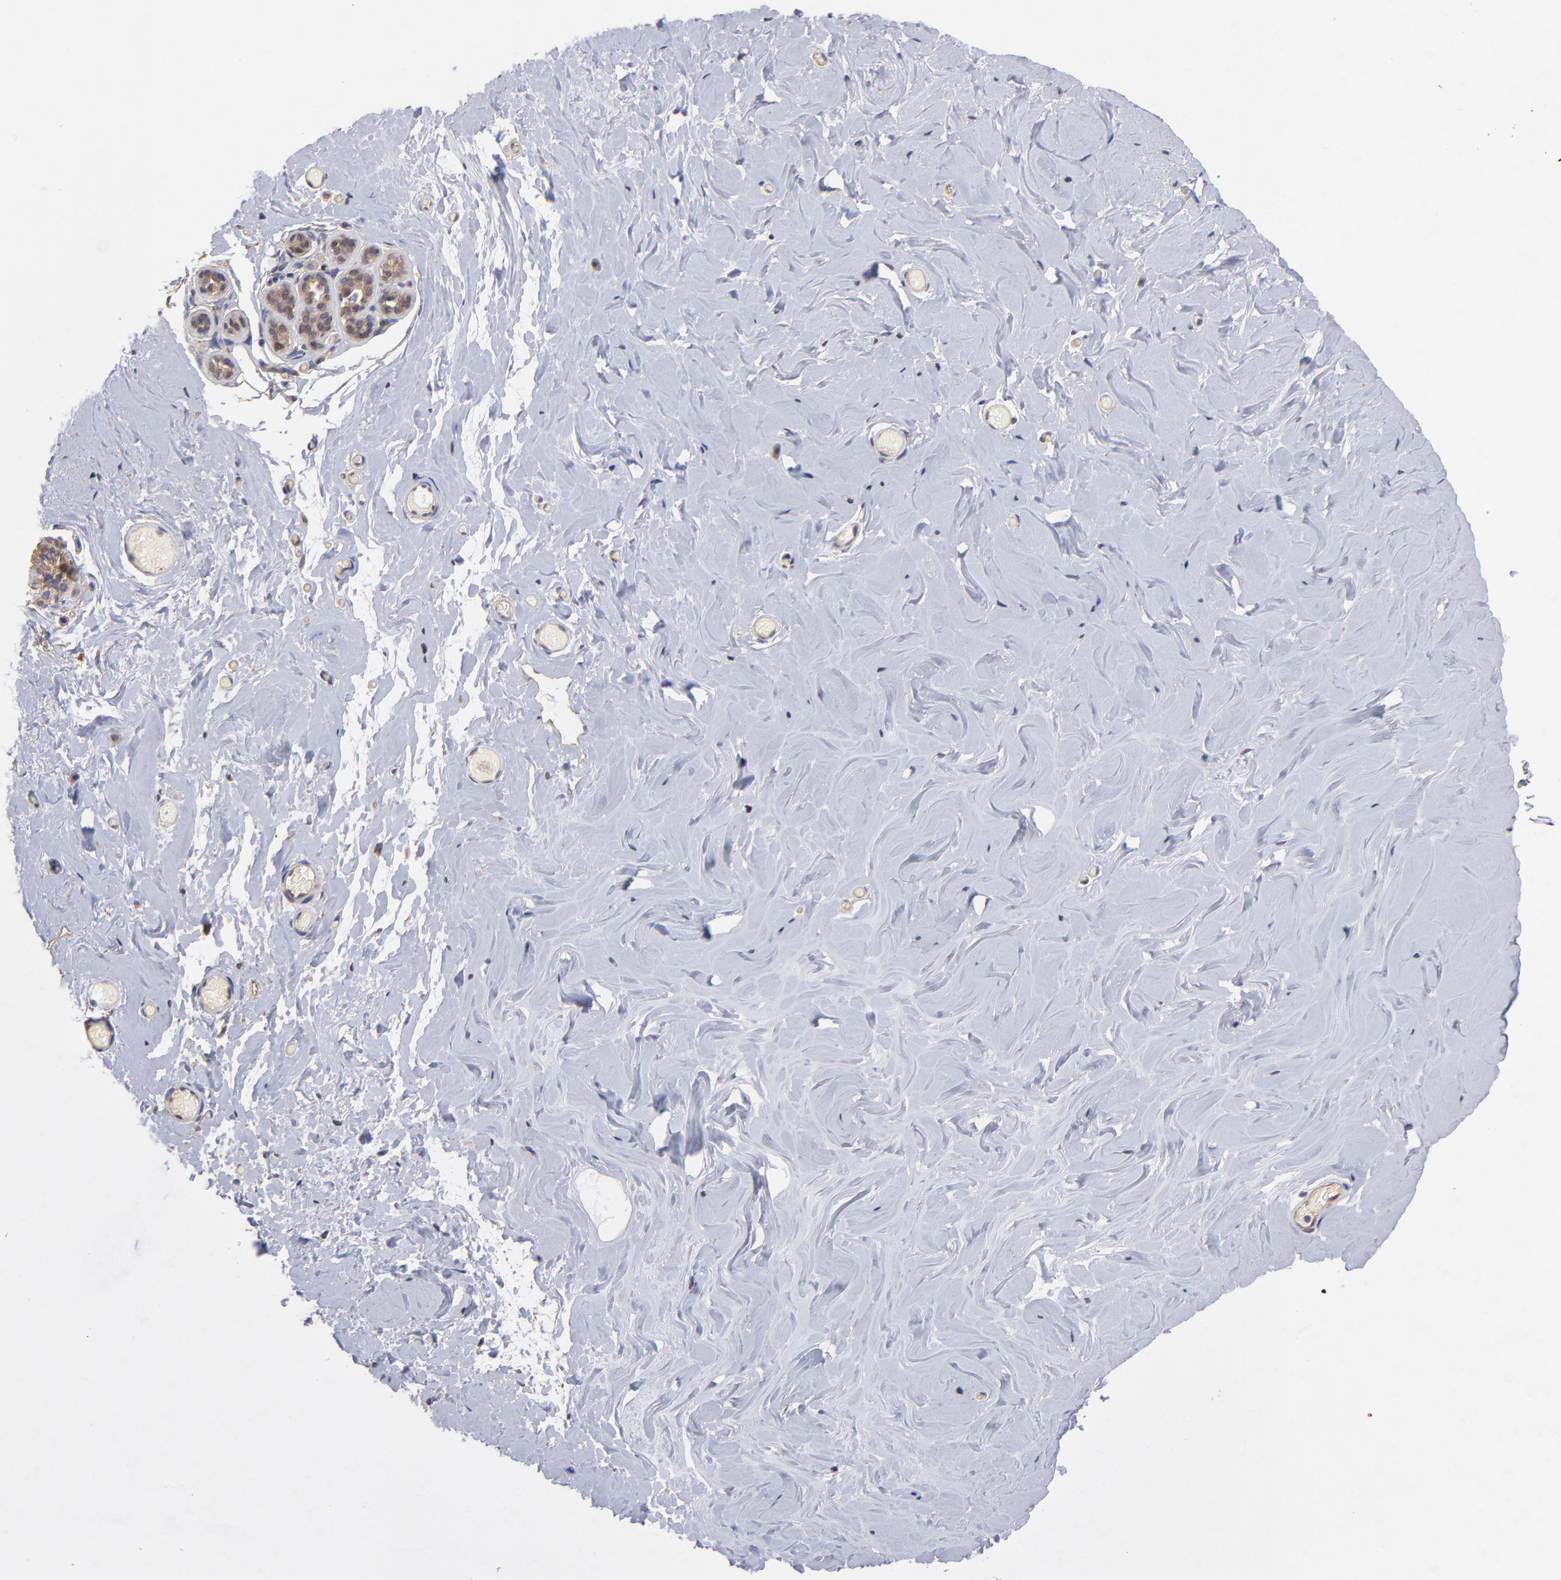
{"staining": {"intensity": "weak", "quantity": ">75%", "location": "cytoplasmic/membranous"}, "tissue": "breast", "cell_type": "Glandular cells", "image_type": "normal", "snomed": [{"axis": "morphology", "description": "Normal tissue, NOS"}, {"axis": "topography", "description": "Breast"}], "caption": "IHC photomicrograph of normal breast: human breast stained using immunohistochemistry (IHC) reveals low levels of weak protein expression localized specifically in the cytoplasmic/membranous of glandular cells, appearing as a cytoplasmic/membranous brown color.", "gene": "STAP2", "patient": {"sex": "female", "age": 75}}